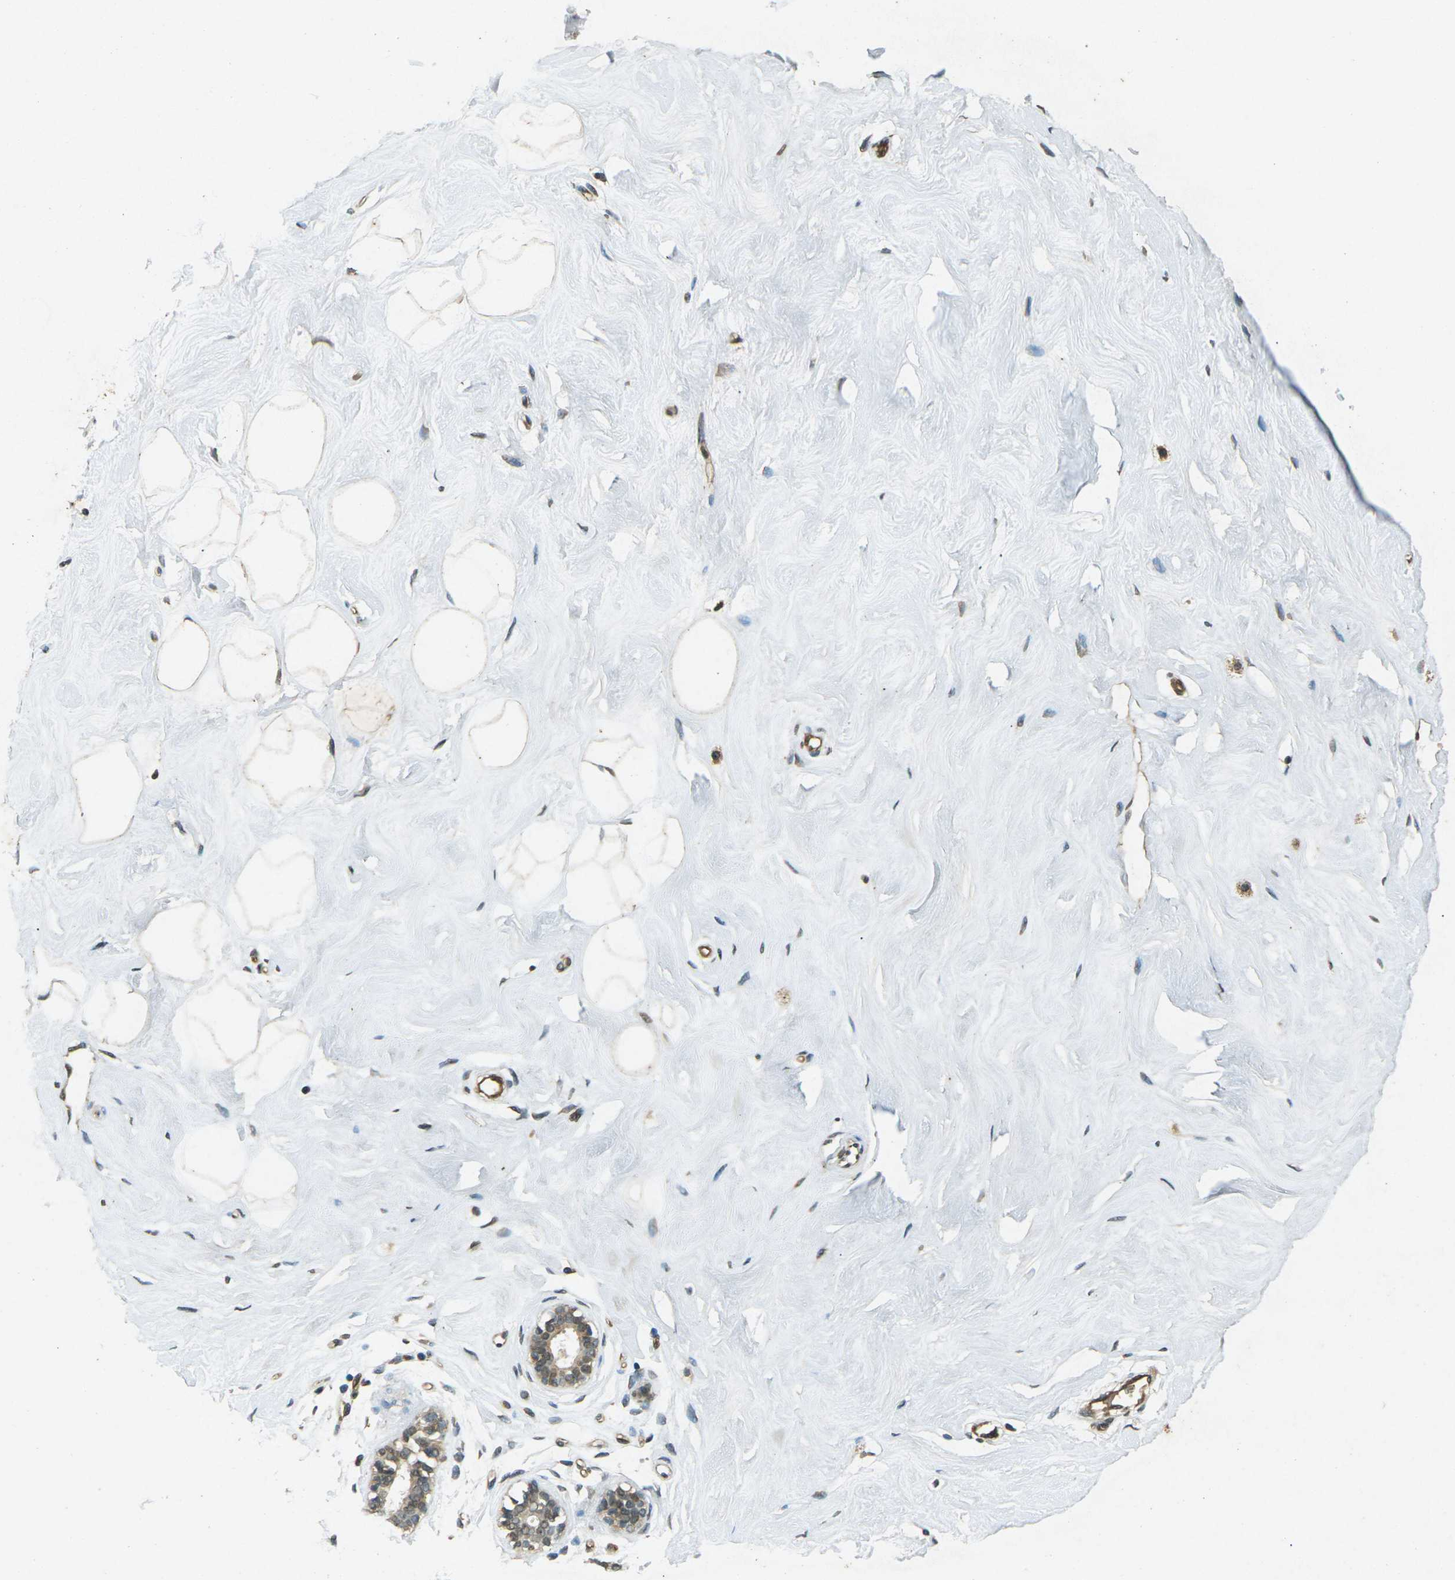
{"staining": {"intensity": "moderate", "quantity": ">75%", "location": "cytoplasmic/membranous"}, "tissue": "breast", "cell_type": "Adipocytes", "image_type": "normal", "snomed": [{"axis": "morphology", "description": "Normal tissue, NOS"}, {"axis": "topography", "description": "Breast"}], "caption": "Brown immunohistochemical staining in unremarkable breast reveals moderate cytoplasmic/membranous expression in approximately >75% of adipocytes.", "gene": "PDE2A", "patient": {"sex": "female", "age": 23}}